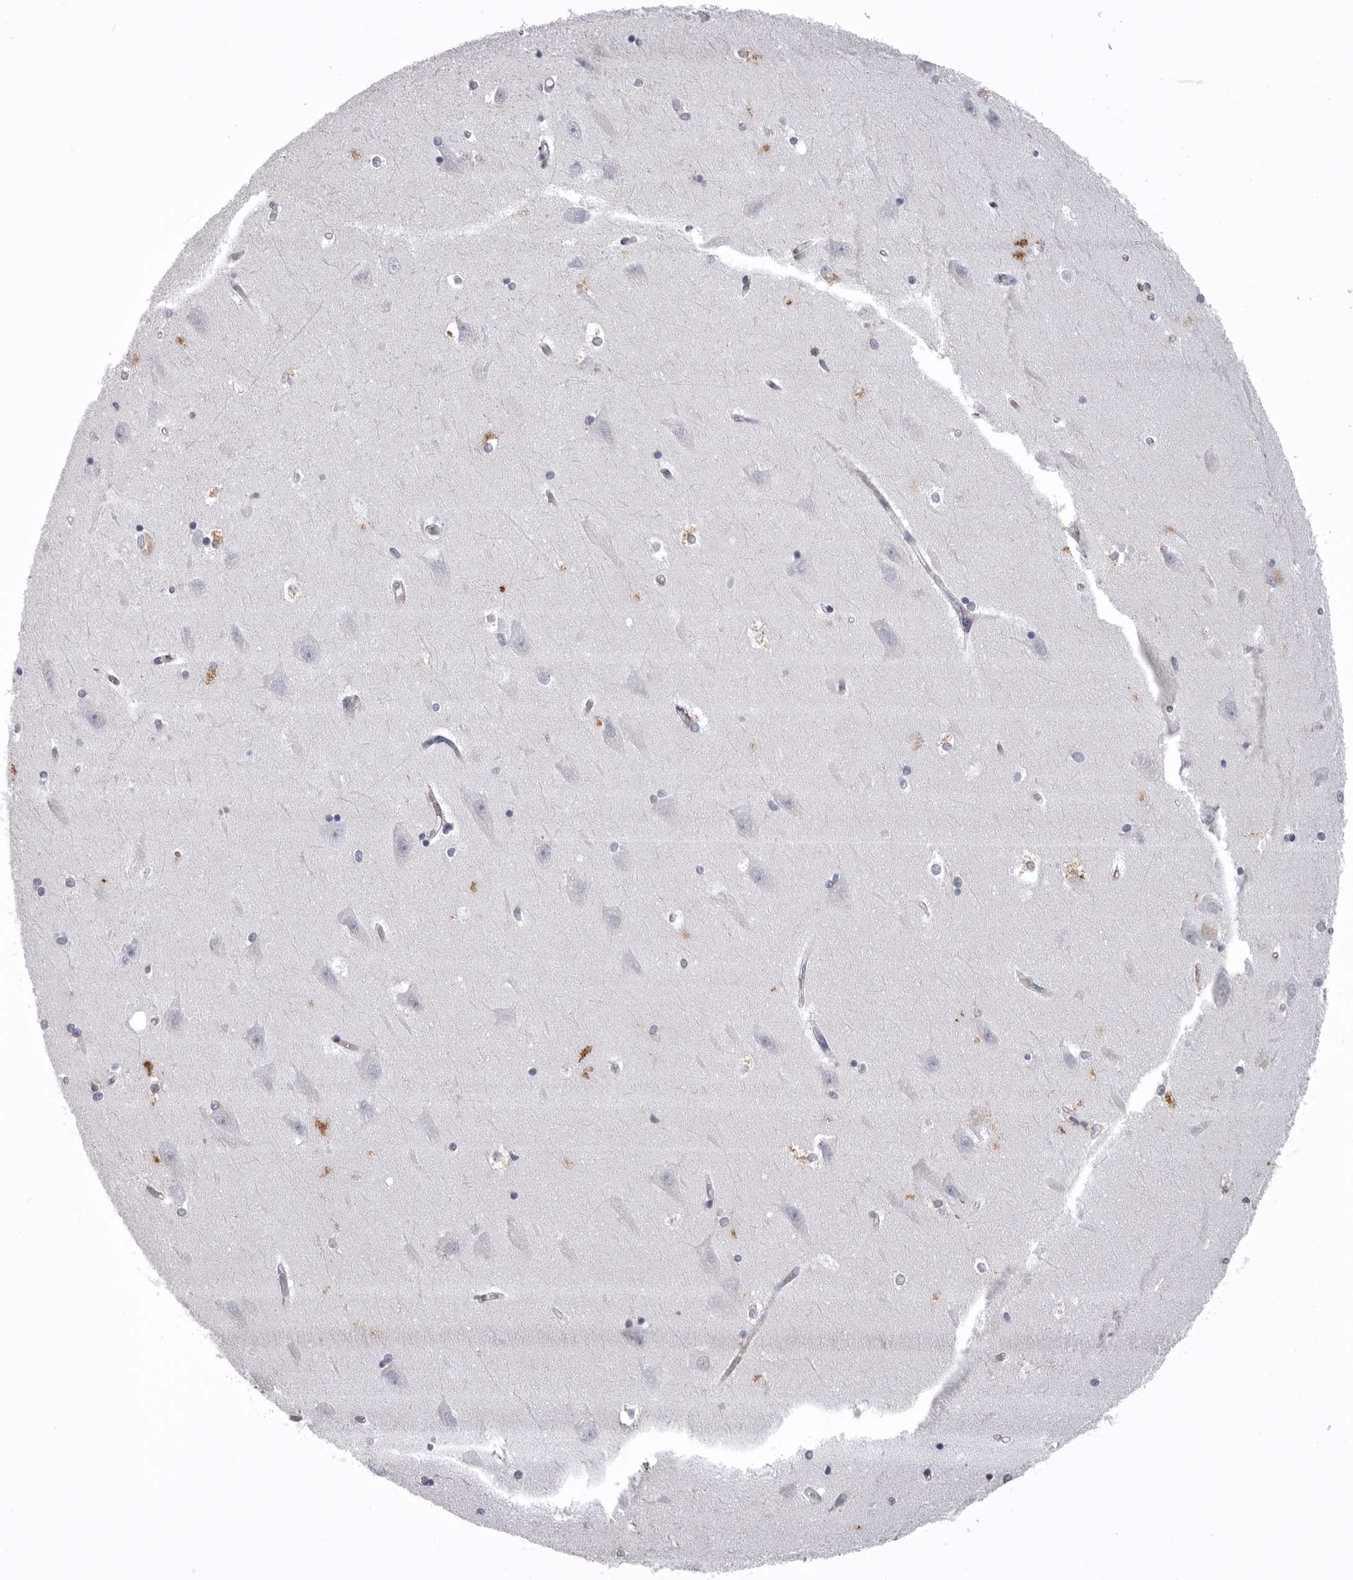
{"staining": {"intensity": "moderate", "quantity": "<25%", "location": "cytoplasmic/membranous"}, "tissue": "hippocampus", "cell_type": "Glial cells", "image_type": "normal", "snomed": [{"axis": "morphology", "description": "Normal tissue, NOS"}, {"axis": "topography", "description": "Hippocampus"}], "caption": "High-power microscopy captured an IHC photomicrograph of unremarkable hippocampus, revealing moderate cytoplasmic/membranous staining in approximately <25% of glial cells. (Brightfield microscopy of DAB IHC at high magnification).", "gene": "PSPN", "patient": {"sex": "male", "age": 45}}